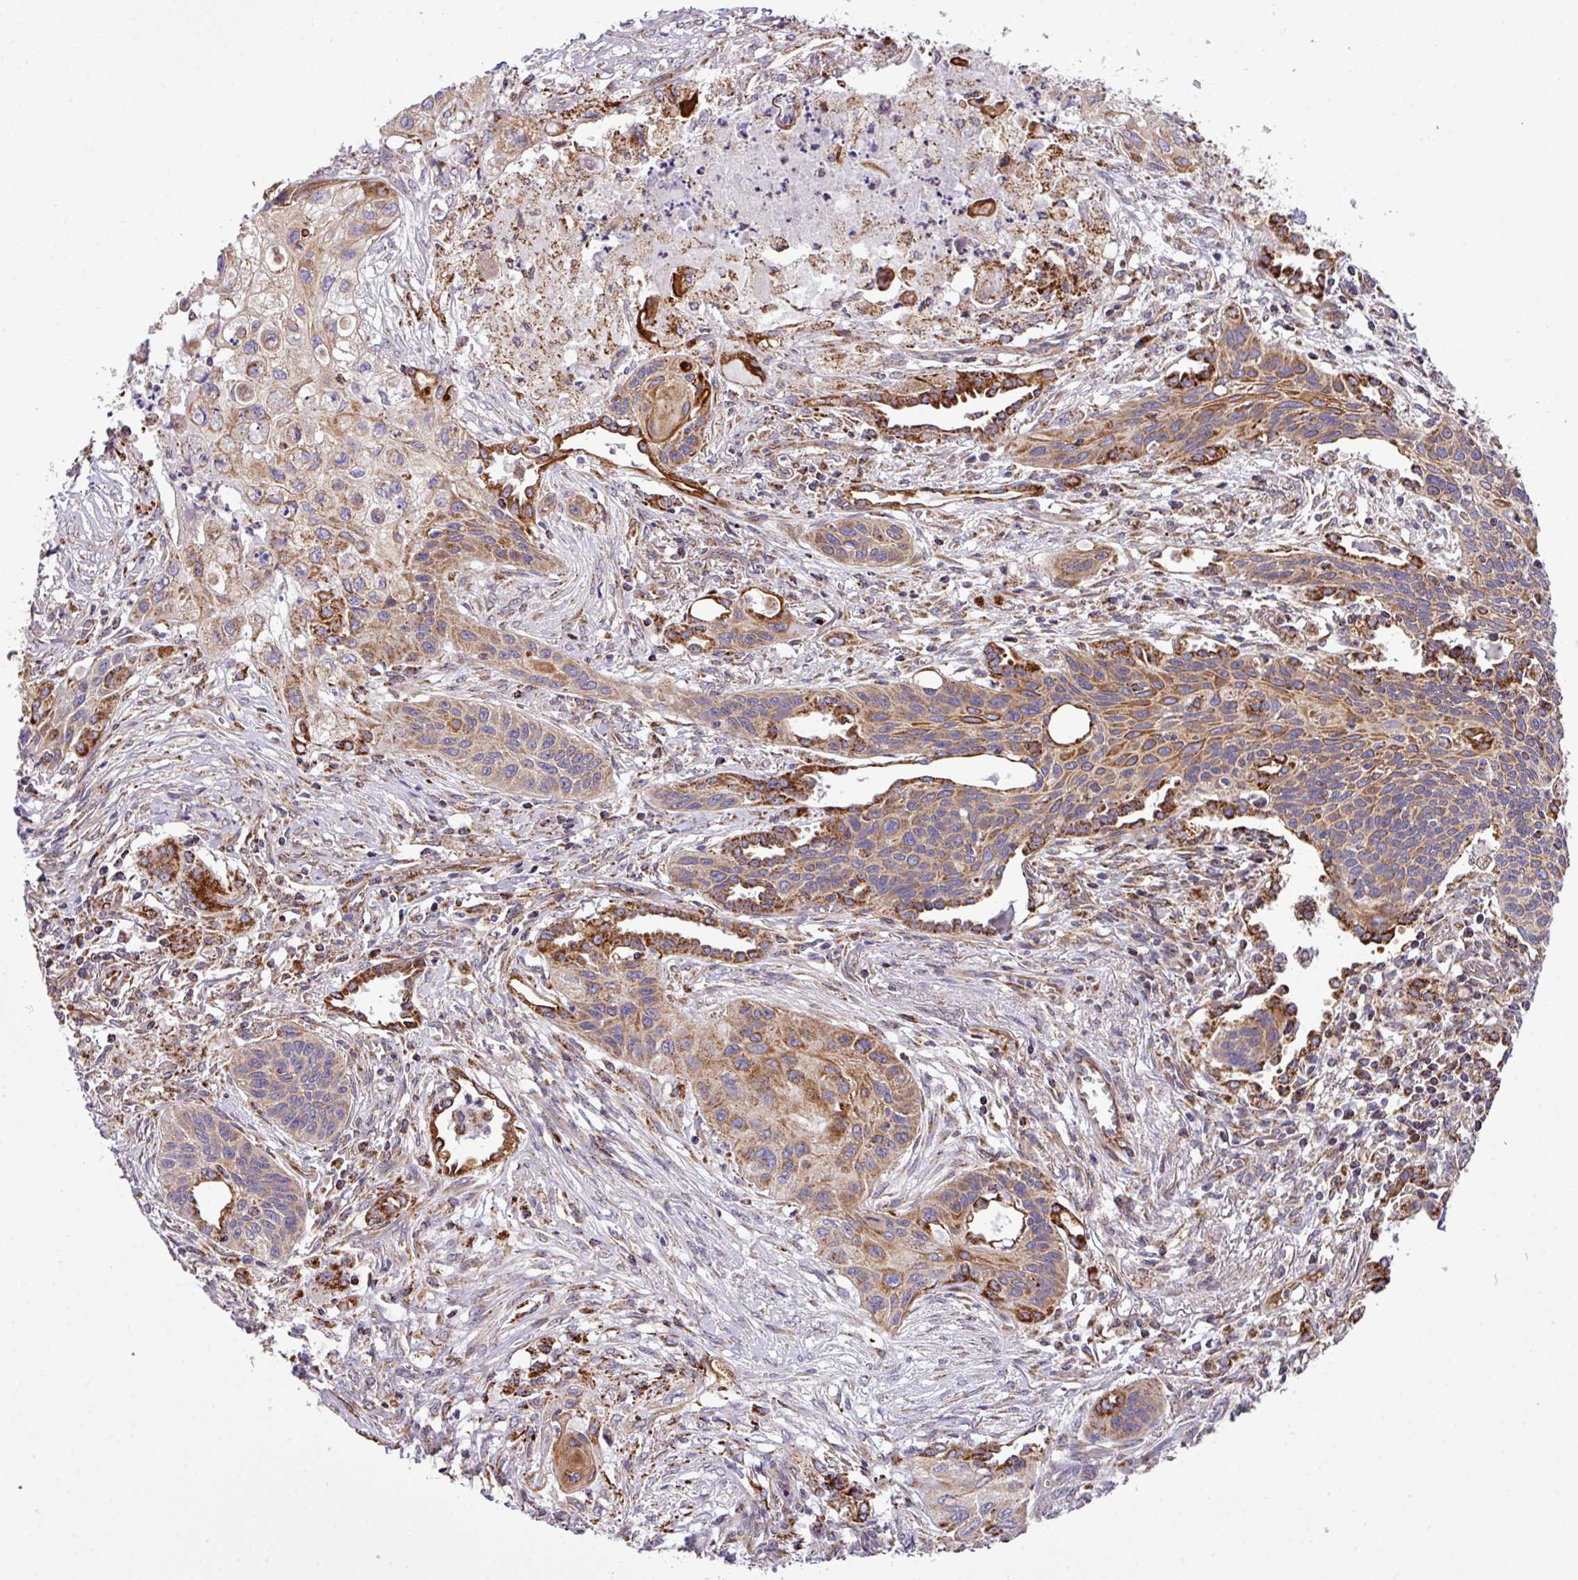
{"staining": {"intensity": "moderate", "quantity": ">75%", "location": "cytoplasmic/membranous"}, "tissue": "lung cancer", "cell_type": "Tumor cells", "image_type": "cancer", "snomed": [{"axis": "morphology", "description": "Squamous cell carcinoma, NOS"}, {"axis": "topography", "description": "Lung"}], "caption": "A brown stain highlights moderate cytoplasmic/membranous staining of a protein in lung cancer tumor cells.", "gene": "ZNF569", "patient": {"sex": "male", "age": 71}}